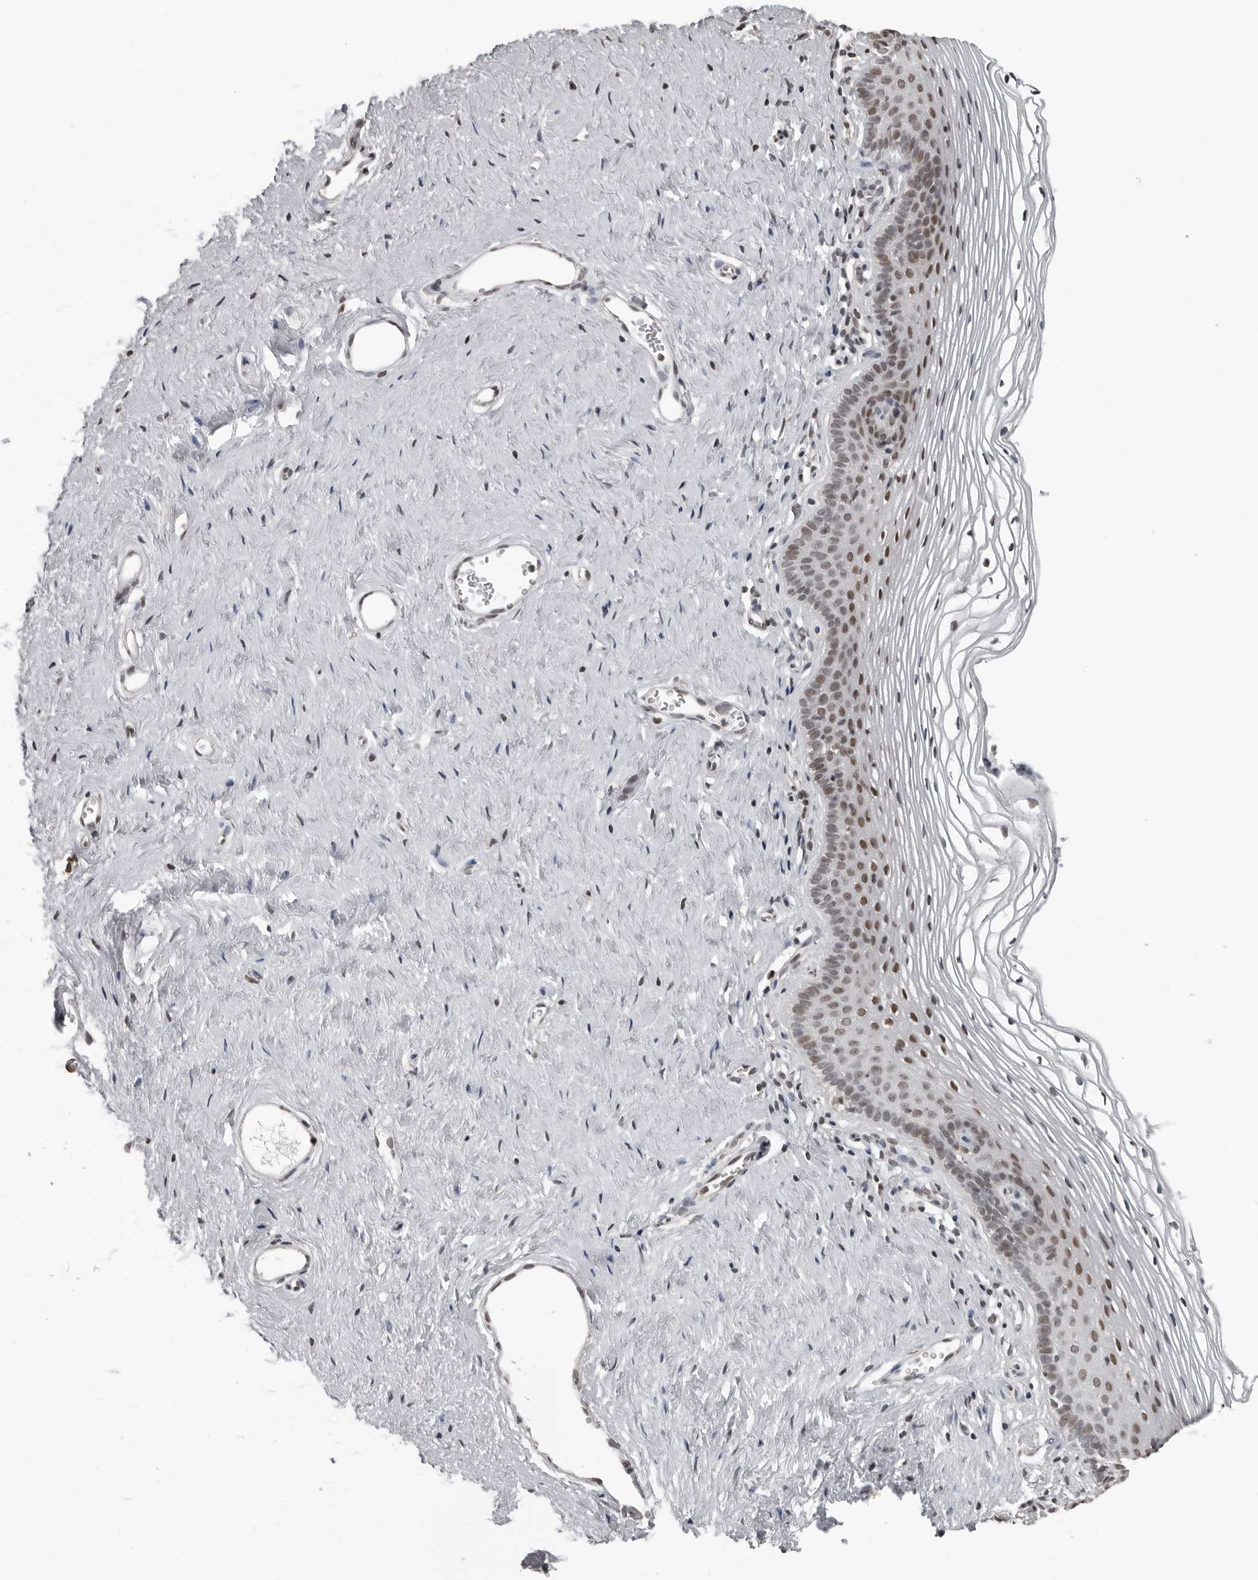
{"staining": {"intensity": "moderate", "quantity": ">75%", "location": "nuclear"}, "tissue": "vagina", "cell_type": "Squamous epithelial cells", "image_type": "normal", "snomed": [{"axis": "morphology", "description": "Normal tissue, NOS"}, {"axis": "topography", "description": "Vagina"}], "caption": "A medium amount of moderate nuclear expression is present in approximately >75% of squamous epithelial cells in unremarkable vagina.", "gene": "ORC1", "patient": {"sex": "female", "age": 32}}